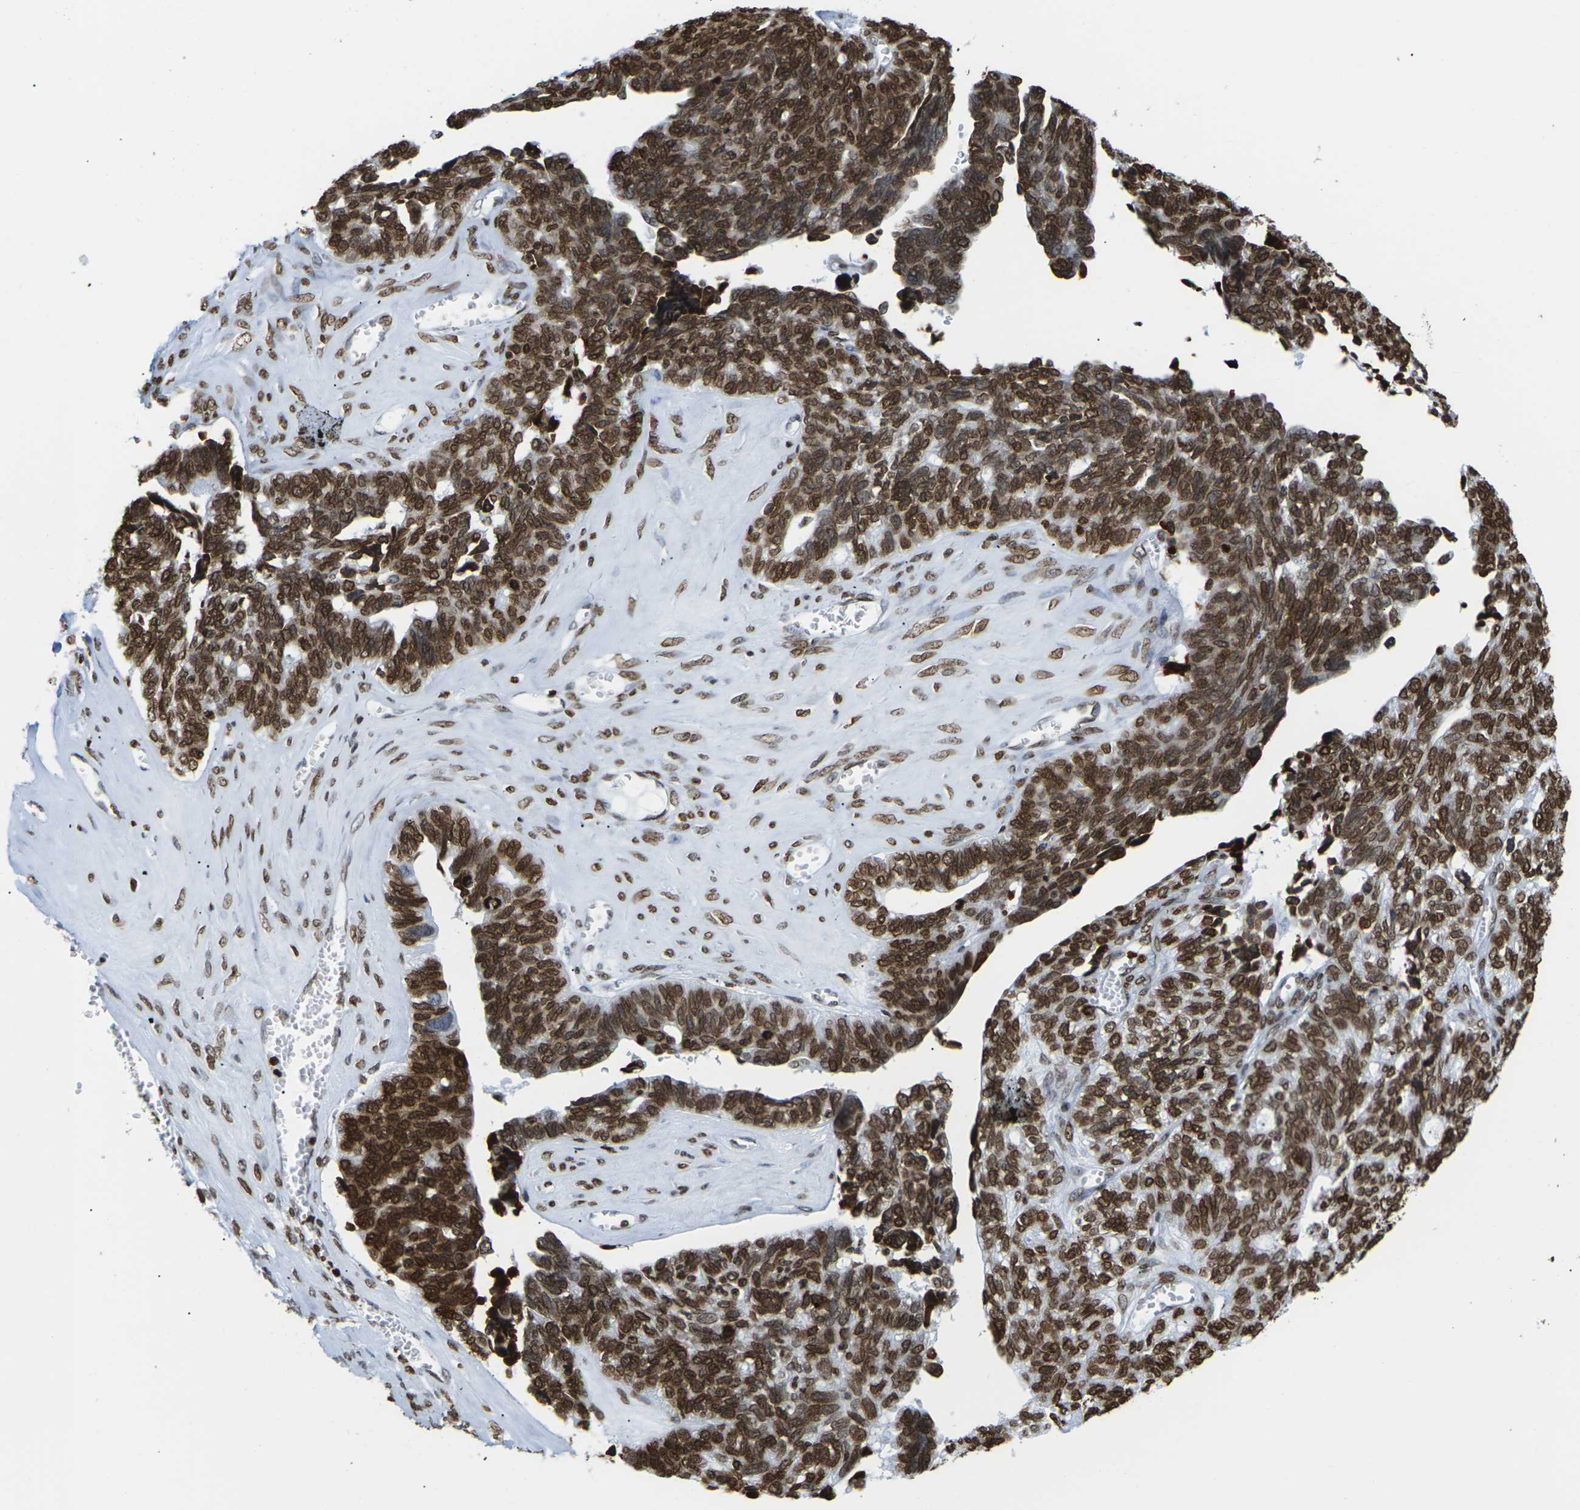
{"staining": {"intensity": "strong", "quantity": ">75%", "location": "cytoplasmic/membranous,nuclear"}, "tissue": "ovarian cancer", "cell_type": "Tumor cells", "image_type": "cancer", "snomed": [{"axis": "morphology", "description": "Cystadenocarcinoma, serous, NOS"}, {"axis": "topography", "description": "Ovary"}], "caption": "Human ovarian cancer stained for a protein (brown) shows strong cytoplasmic/membranous and nuclear positive expression in about >75% of tumor cells.", "gene": "H2AC21", "patient": {"sex": "female", "age": 79}}